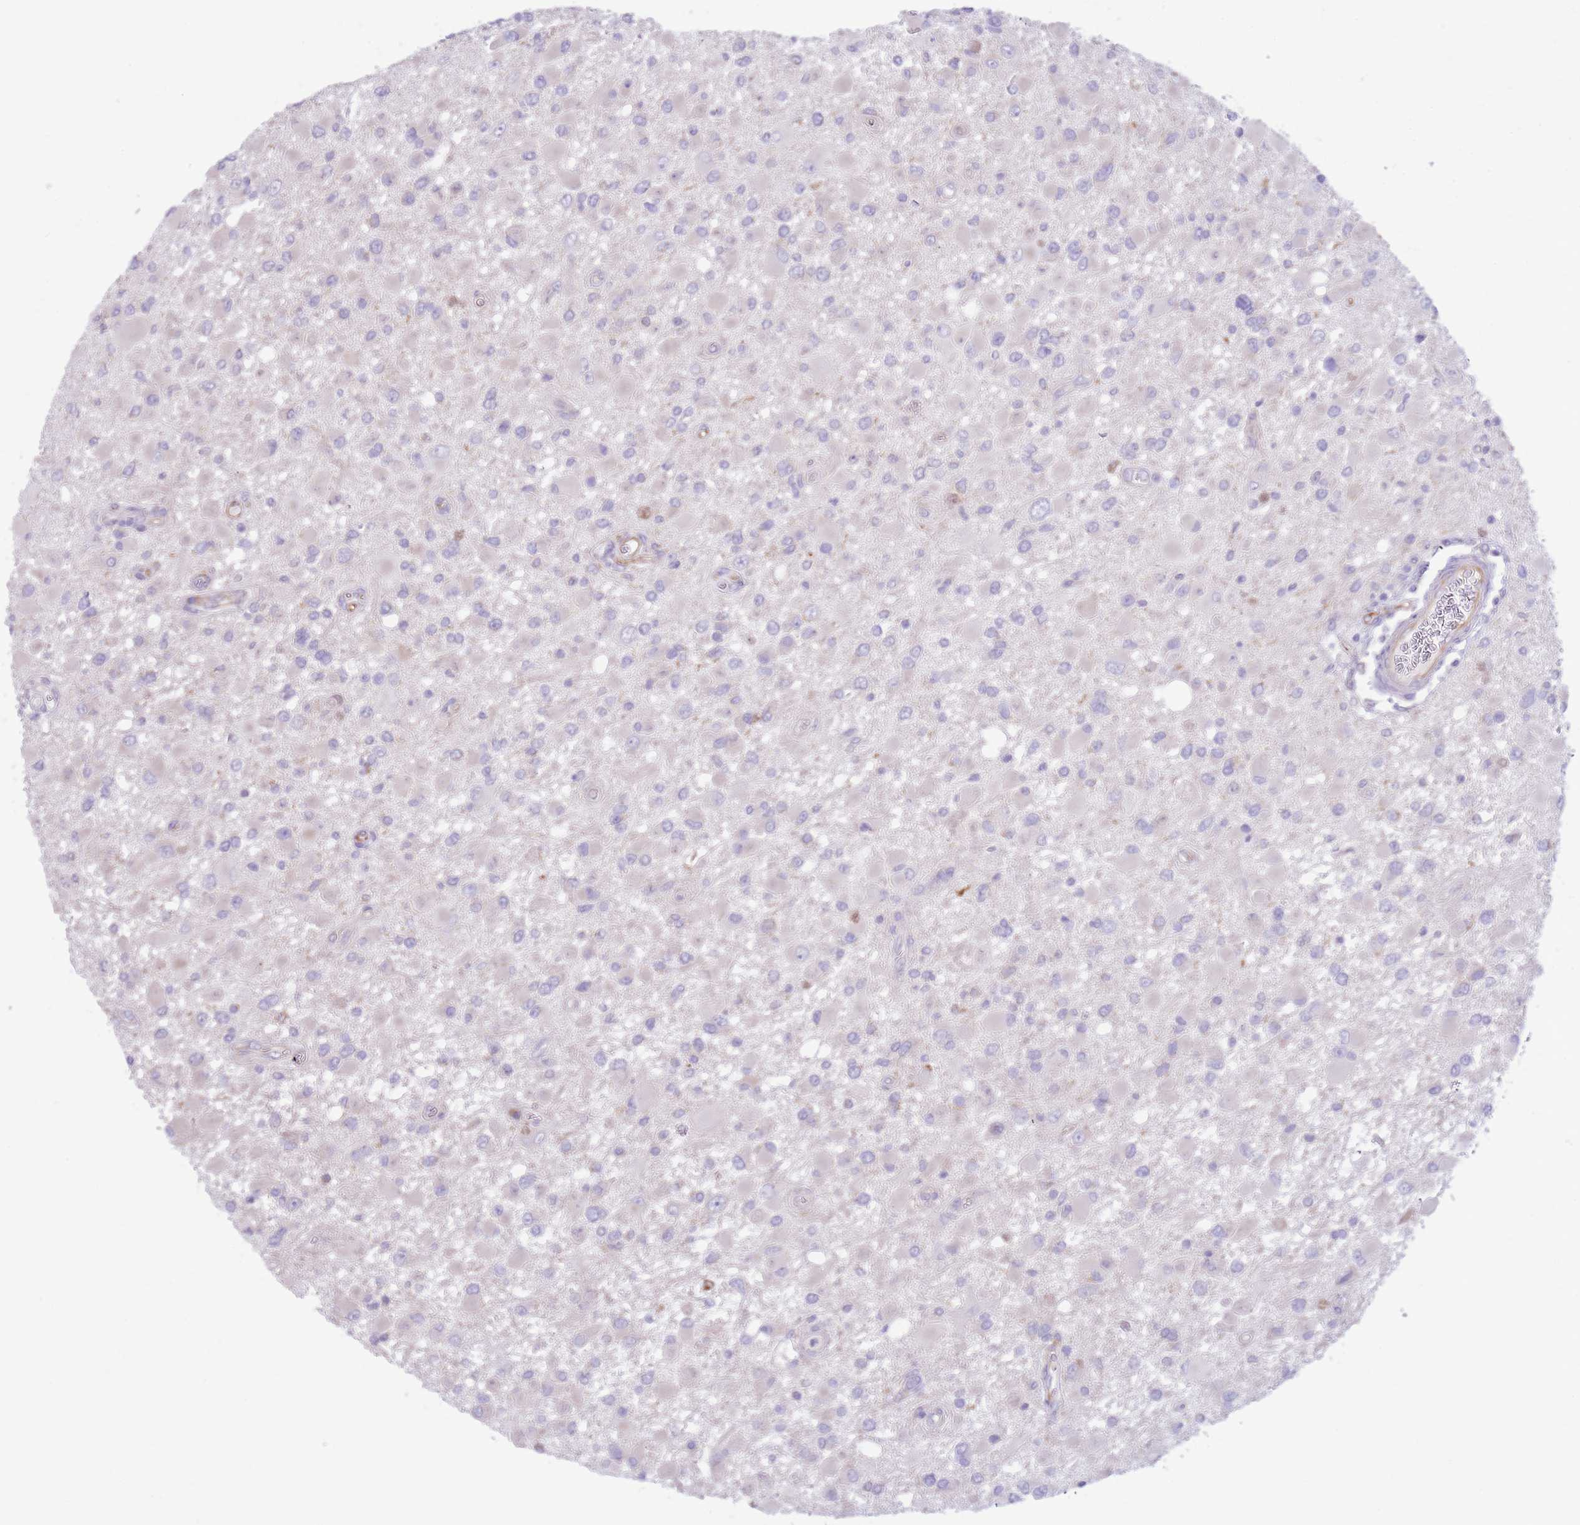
{"staining": {"intensity": "negative", "quantity": "none", "location": "none"}, "tissue": "glioma", "cell_type": "Tumor cells", "image_type": "cancer", "snomed": [{"axis": "morphology", "description": "Glioma, malignant, High grade"}, {"axis": "topography", "description": "Brain"}], "caption": "A photomicrograph of human malignant high-grade glioma is negative for staining in tumor cells.", "gene": "OAZ2", "patient": {"sex": "male", "age": 53}}